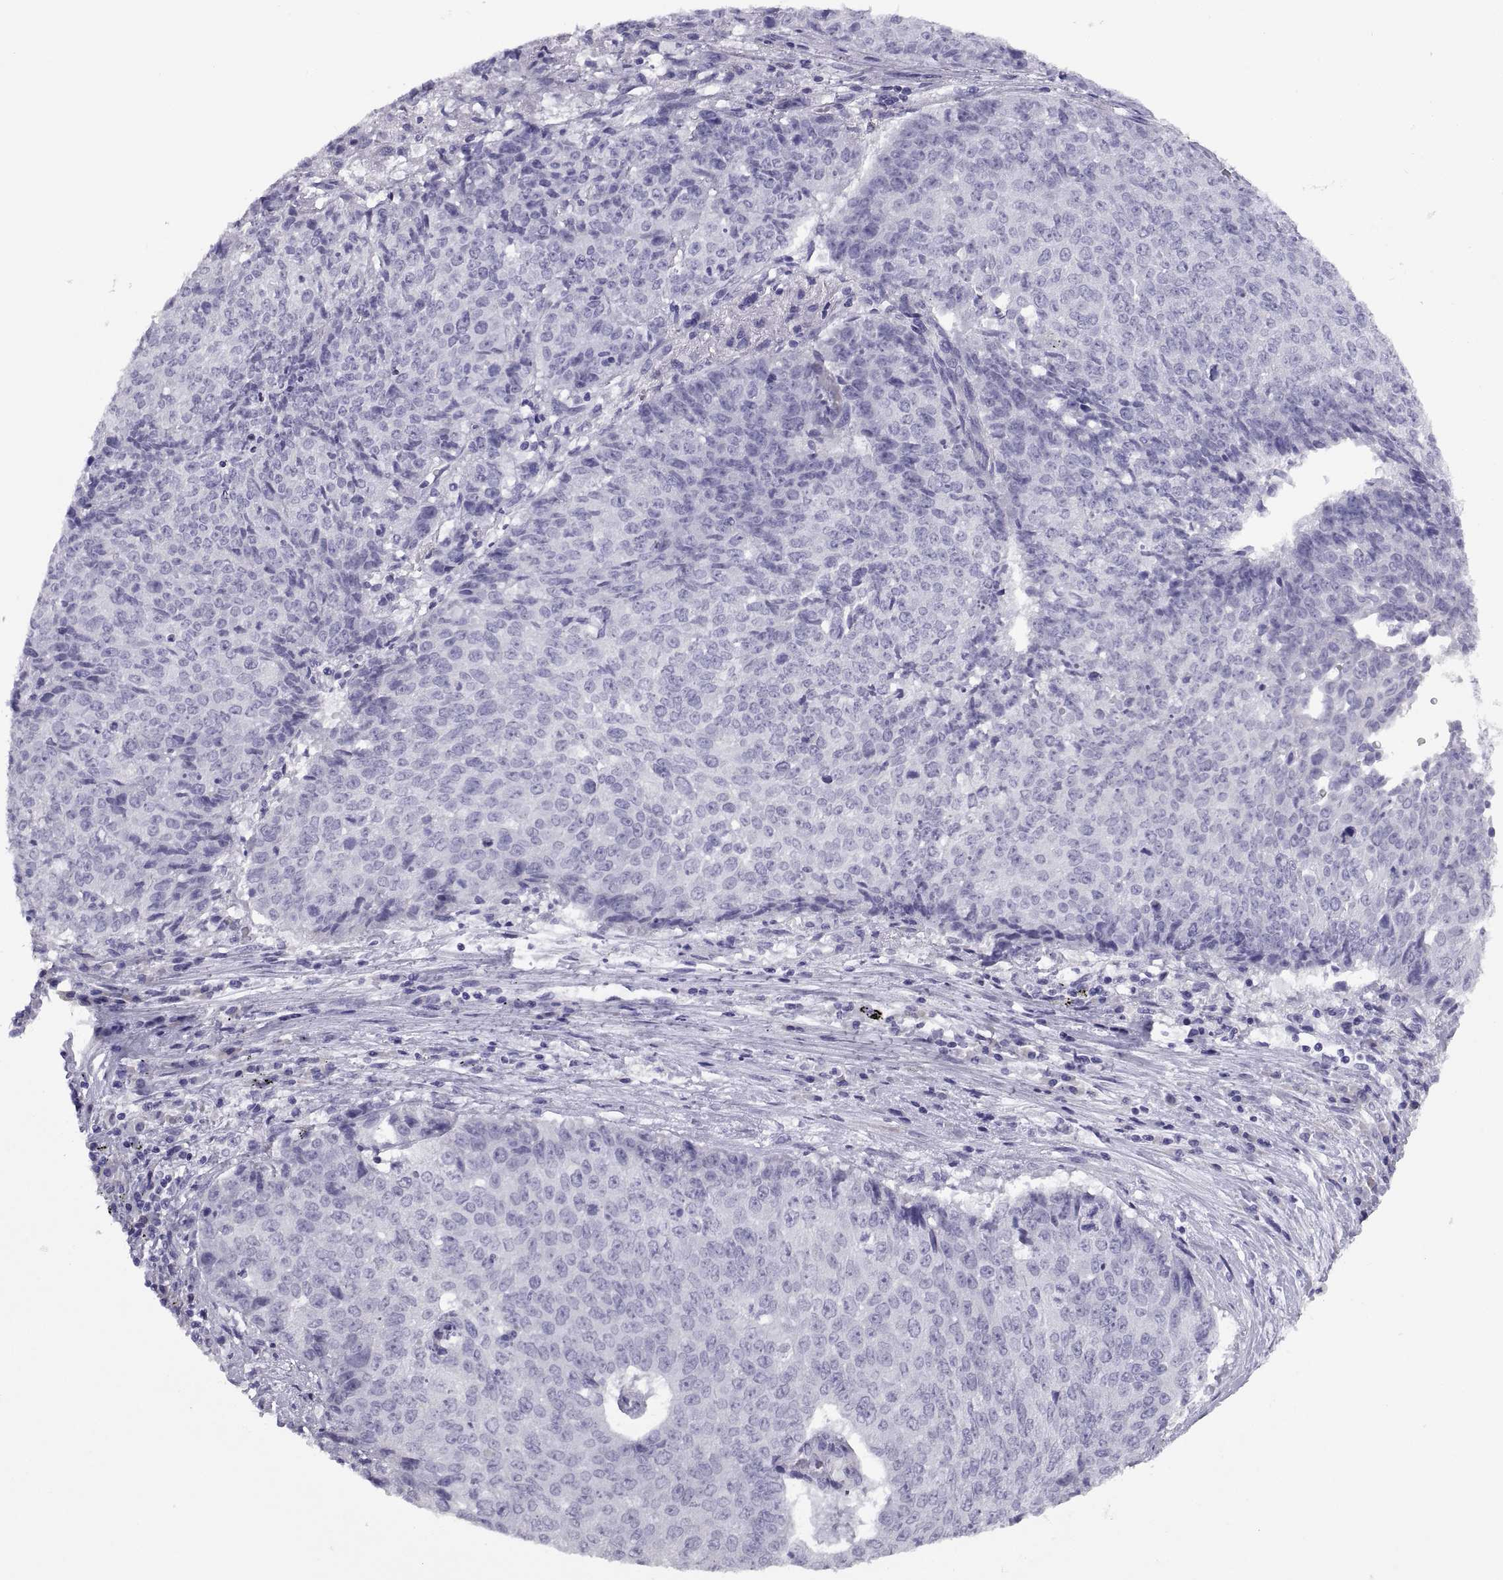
{"staining": {"intensity": "negative", "quantity": "none", "location": "none"}, "tissue": "lung cancer", "cell_type": "Tumor cells", "image_type": "cancer", "snomed": [{"axis": "morphology", "description": "Normal tissue, NOS"}, {"axis": "morphology", "description": "Squamous cell carcinoma, NOS"}, {"axis": "topography", "description": "Bronchus"}, {"axis": "topography", "description": "Lung"}], "caption": "Tumor cells show no significant staining in lung cancer (squamous cell carcinoma).", "gene": "RGS20", "patient": {"sex": "male", "age": 64}}